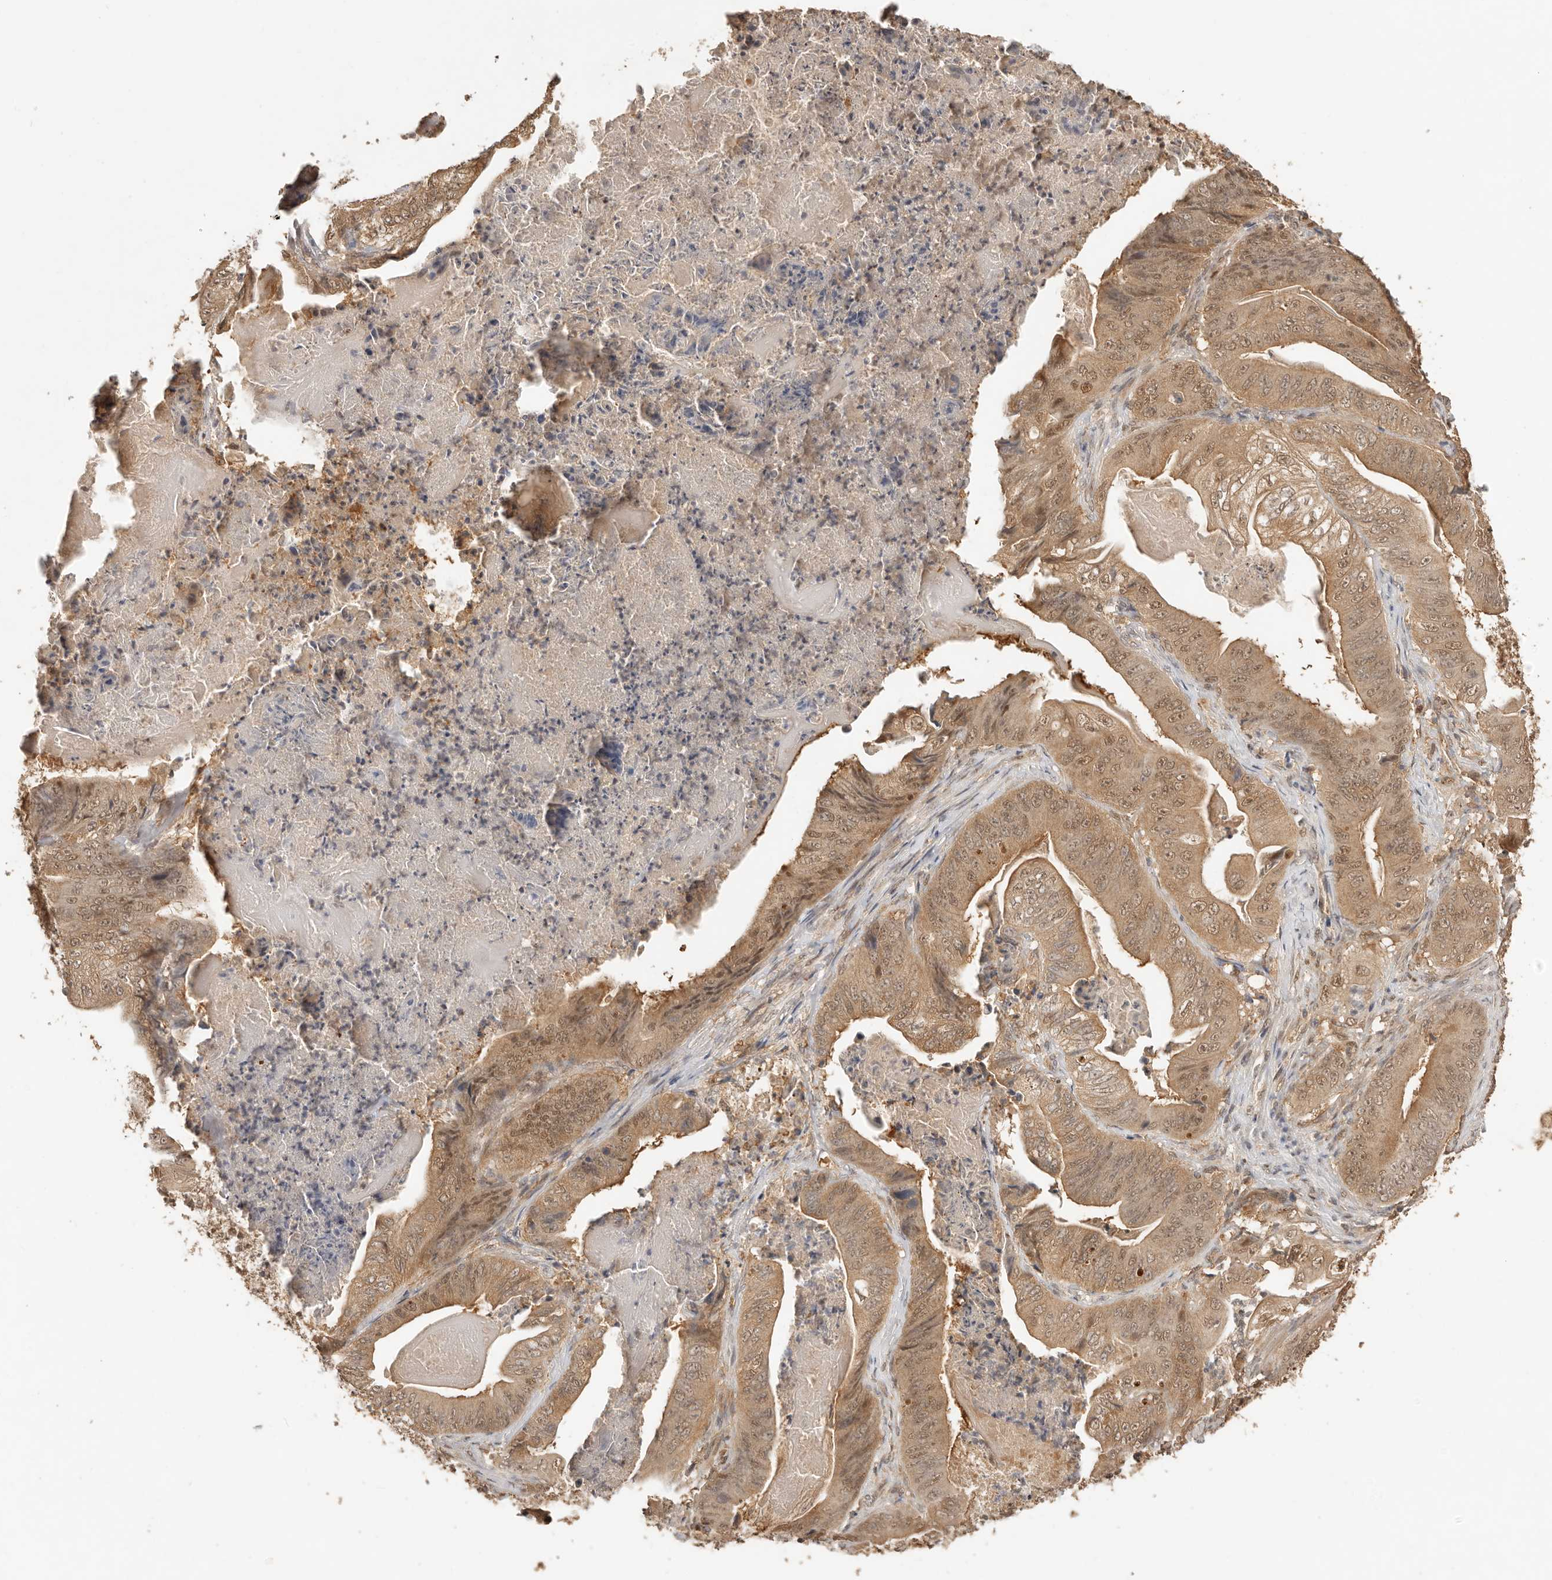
{"staining": {"intensity": "moderate", "quantity": ">75%", "location": "cytoplasmic/membranous,nuclear"}, "tissue": "stomach cancer", "cell_type": "Tumor cells", "image_type": "cancer", "snomed": [{"axis": "morphology", "description": "Adenocarcinoma, NOS"}, {"axis": "topography", "description": "Stomach"}], "caption": "The histopathology image demonstrates a brown stain indicating the presence of a protein in the cytoplasmic/membranous and nuclear of tumor cells in stomach cancer. (DAB (3,3'-diaminobenzidine) IHC with brightfield microscopy, high magnification).", "gene": "PSMA5", "patient": {"sex": "female", "age": 73}}